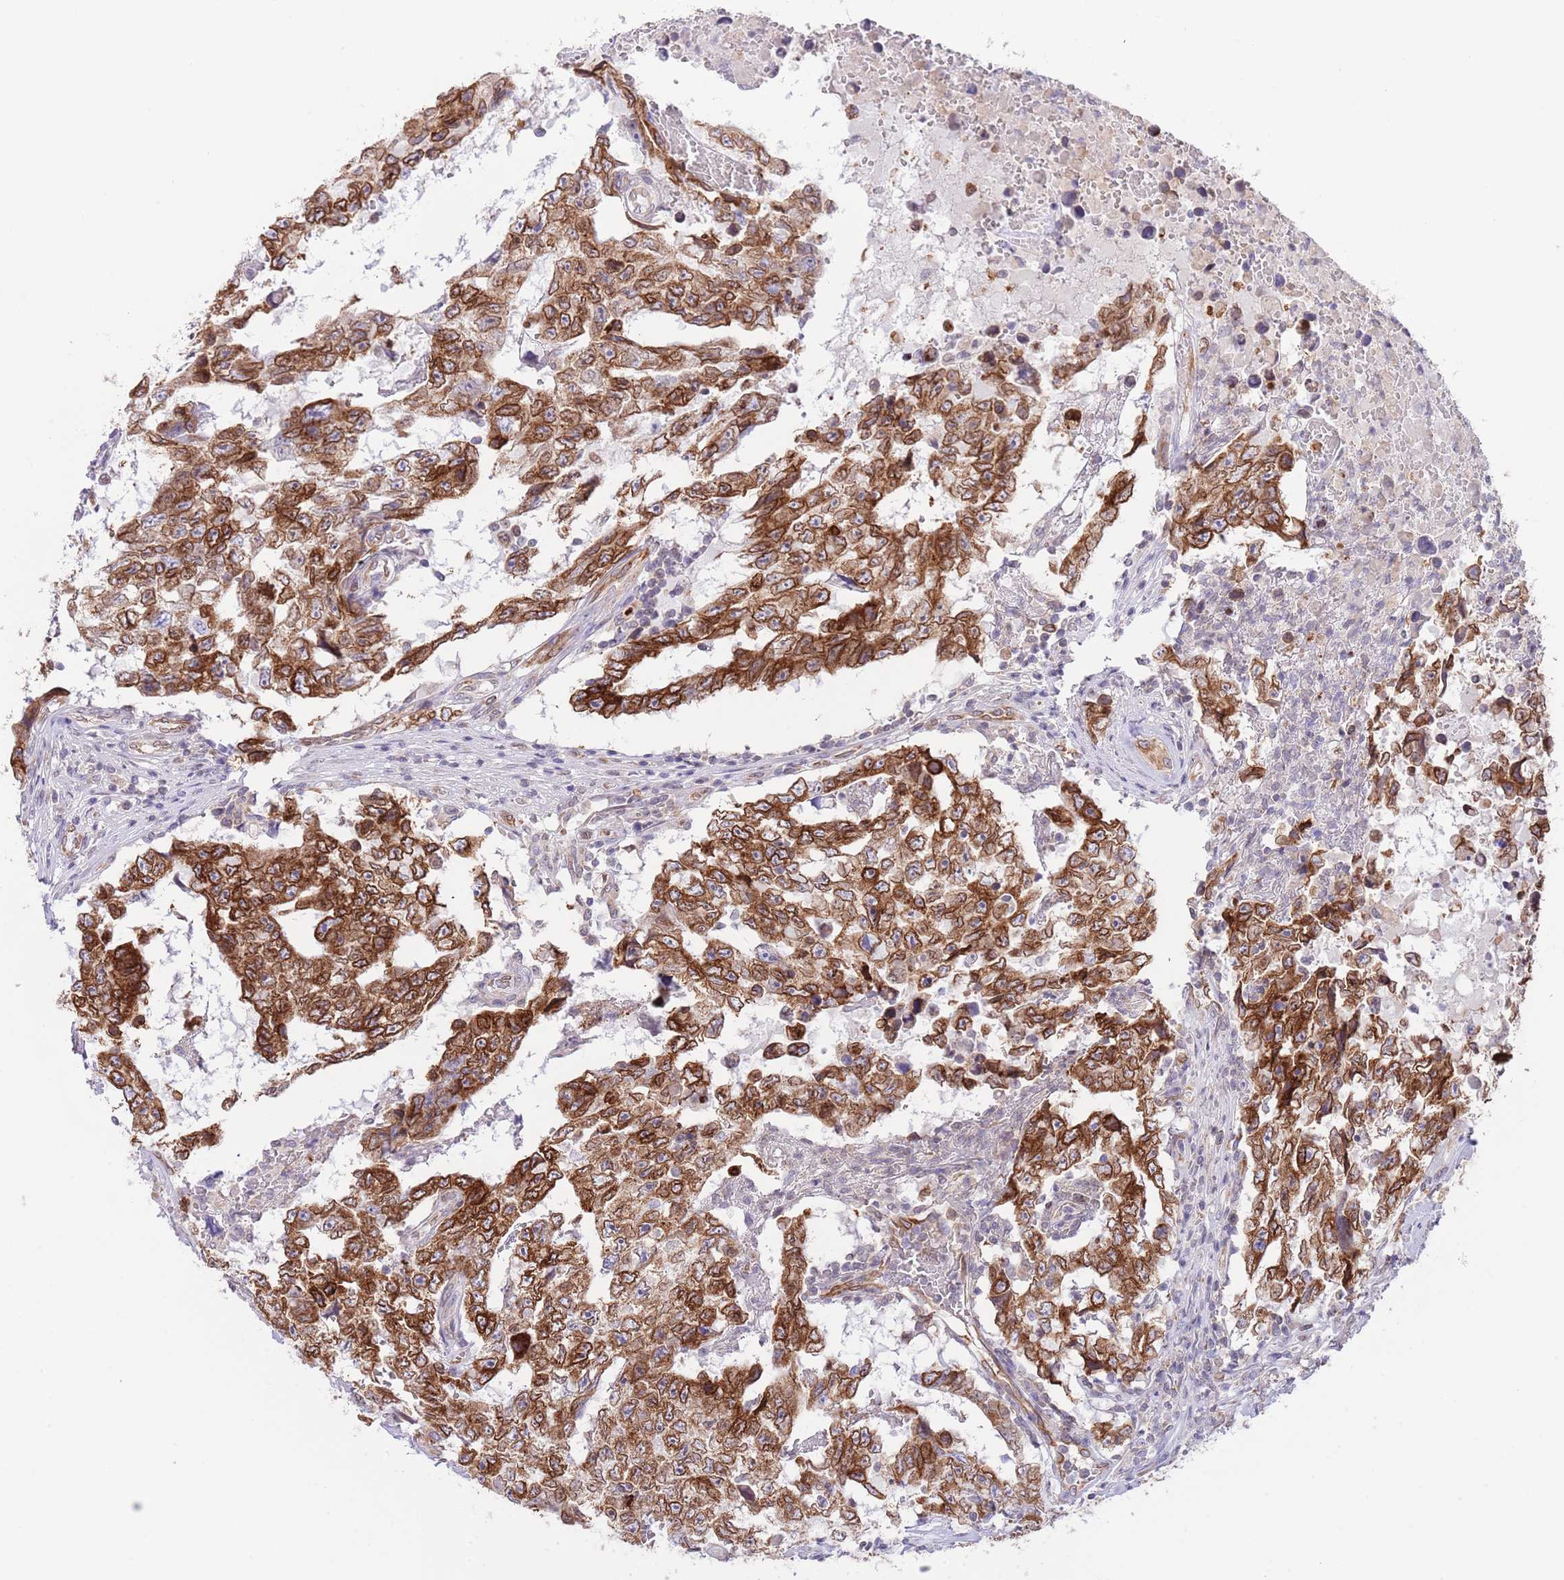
{"staining": {"intensity": "strong", "quantity": ">75%", "location": "cytoplasmic/membranous"}, "tissue": "testis cancer", "cell_type": "Tumor cells", "image_type": "cancer", "snomed": [{"axis": "morphology", "description": "Carcinoma, Embryonal, NOS"}, {"axis": "topography", "description": "Testis"}], "caption": "Protein analysis of testis cancer (embryonal carcinoma) tissue displays strong cytoplasmic/membranous staining in approximately >75% of tumor cells.", "gene": "EBPL", "patient": {"sex": "male", "age": 25}}